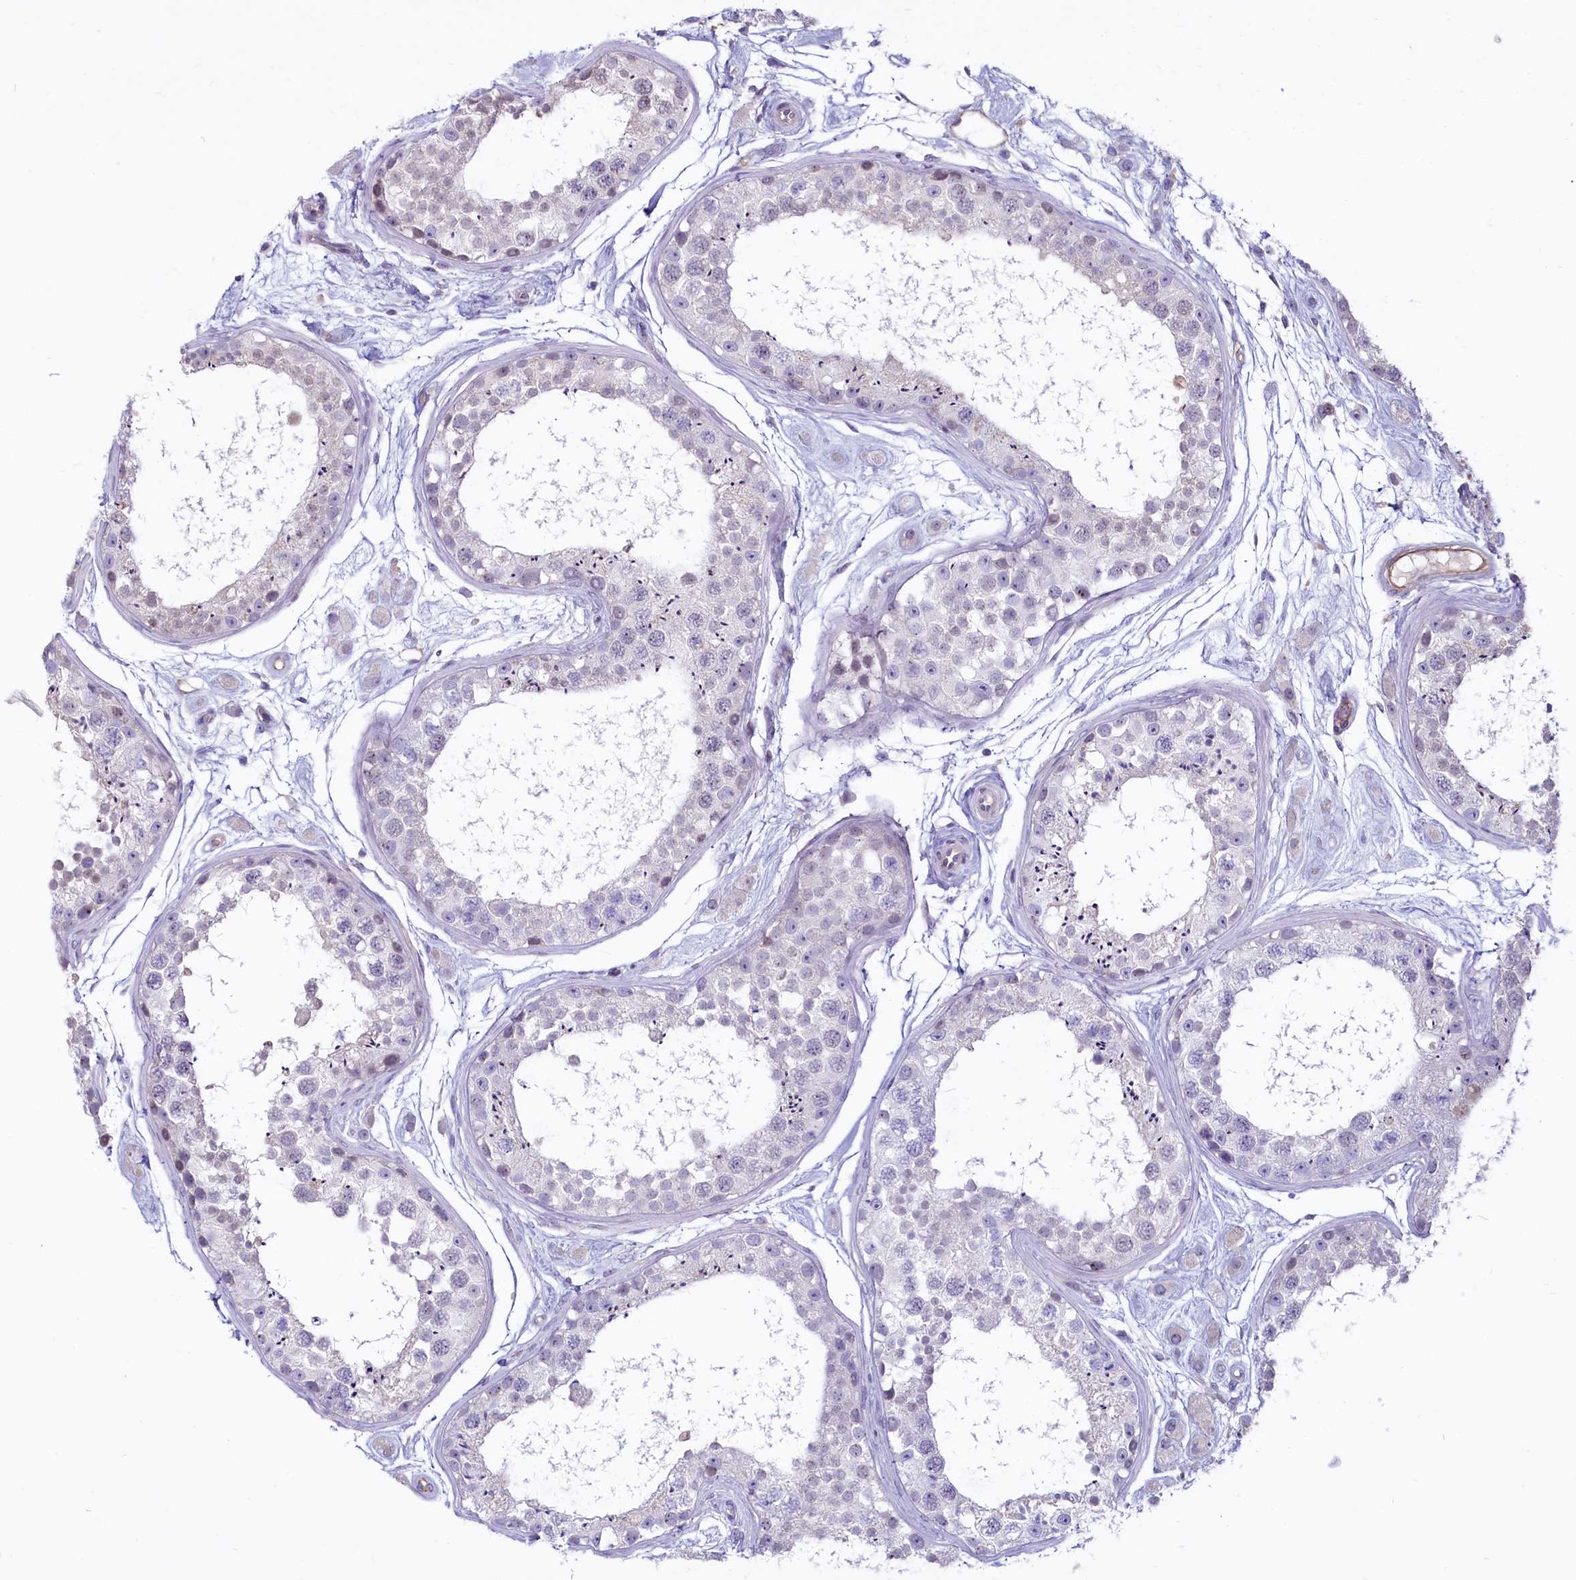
{"staining": {"intensity": "weak", "quantity": "<25%", "location": "nuclear"}, "tissue": "testis", "cell_type": "Cells in seminiferous ducts", "image_type": "normal", "snomed": [{"axis": "morphology", "description": "Normal tissue, NOS"}, {"axis": "topography", "description": "Testis"}], "caption": "The immunohistochemistry (IHC) photomicrograph has no significant staining in cells in seminiferous ducts of testis.", "gene": "PROCR", "patient": {"sex": "male", "age": 25}}